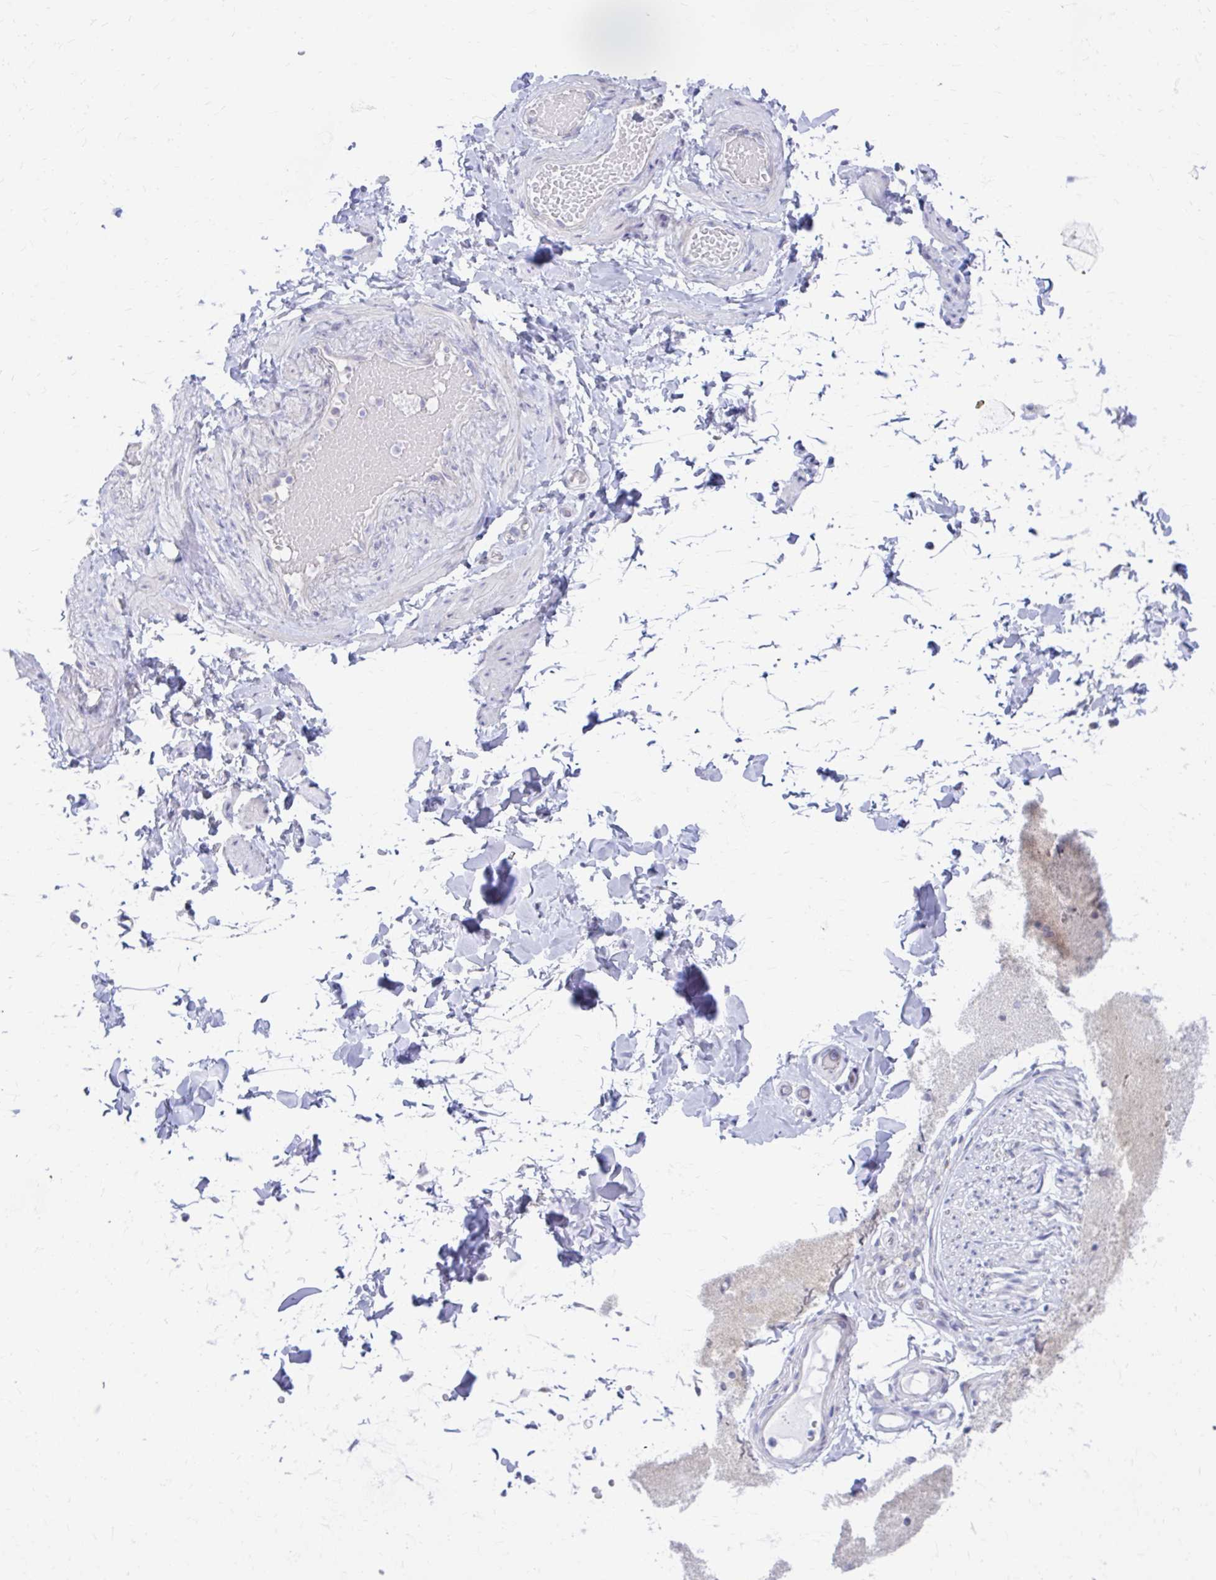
{"staining": {"intensity": "negative", "quantity": "none", "location": "none"}, "tissue": "adipose tissue", "cell_type": "Adipocytes", "image_type": "normal", "snomed": [{"axis": "morphology", "description": "Normal tissue, NOS"}, {"axis": "topography", "description": "Soft tissue"}, {"axis": "topography", "description": "Adipose tissue"}, {"axis": "topography", "description": "Vascular tissue"}, {"axis": "topography", "description": "Peripheral nerve tissue"}], "caption": "There is no significant positivity in adipocytes of adipose tissue. The staining is performed using DAB (3,3'-diaminobenzidine) brown chromogen with nuclei counter-stained in using hematoxylin.", "gene": "RADIL", "patient": {"sex": "male", "age": 29}}